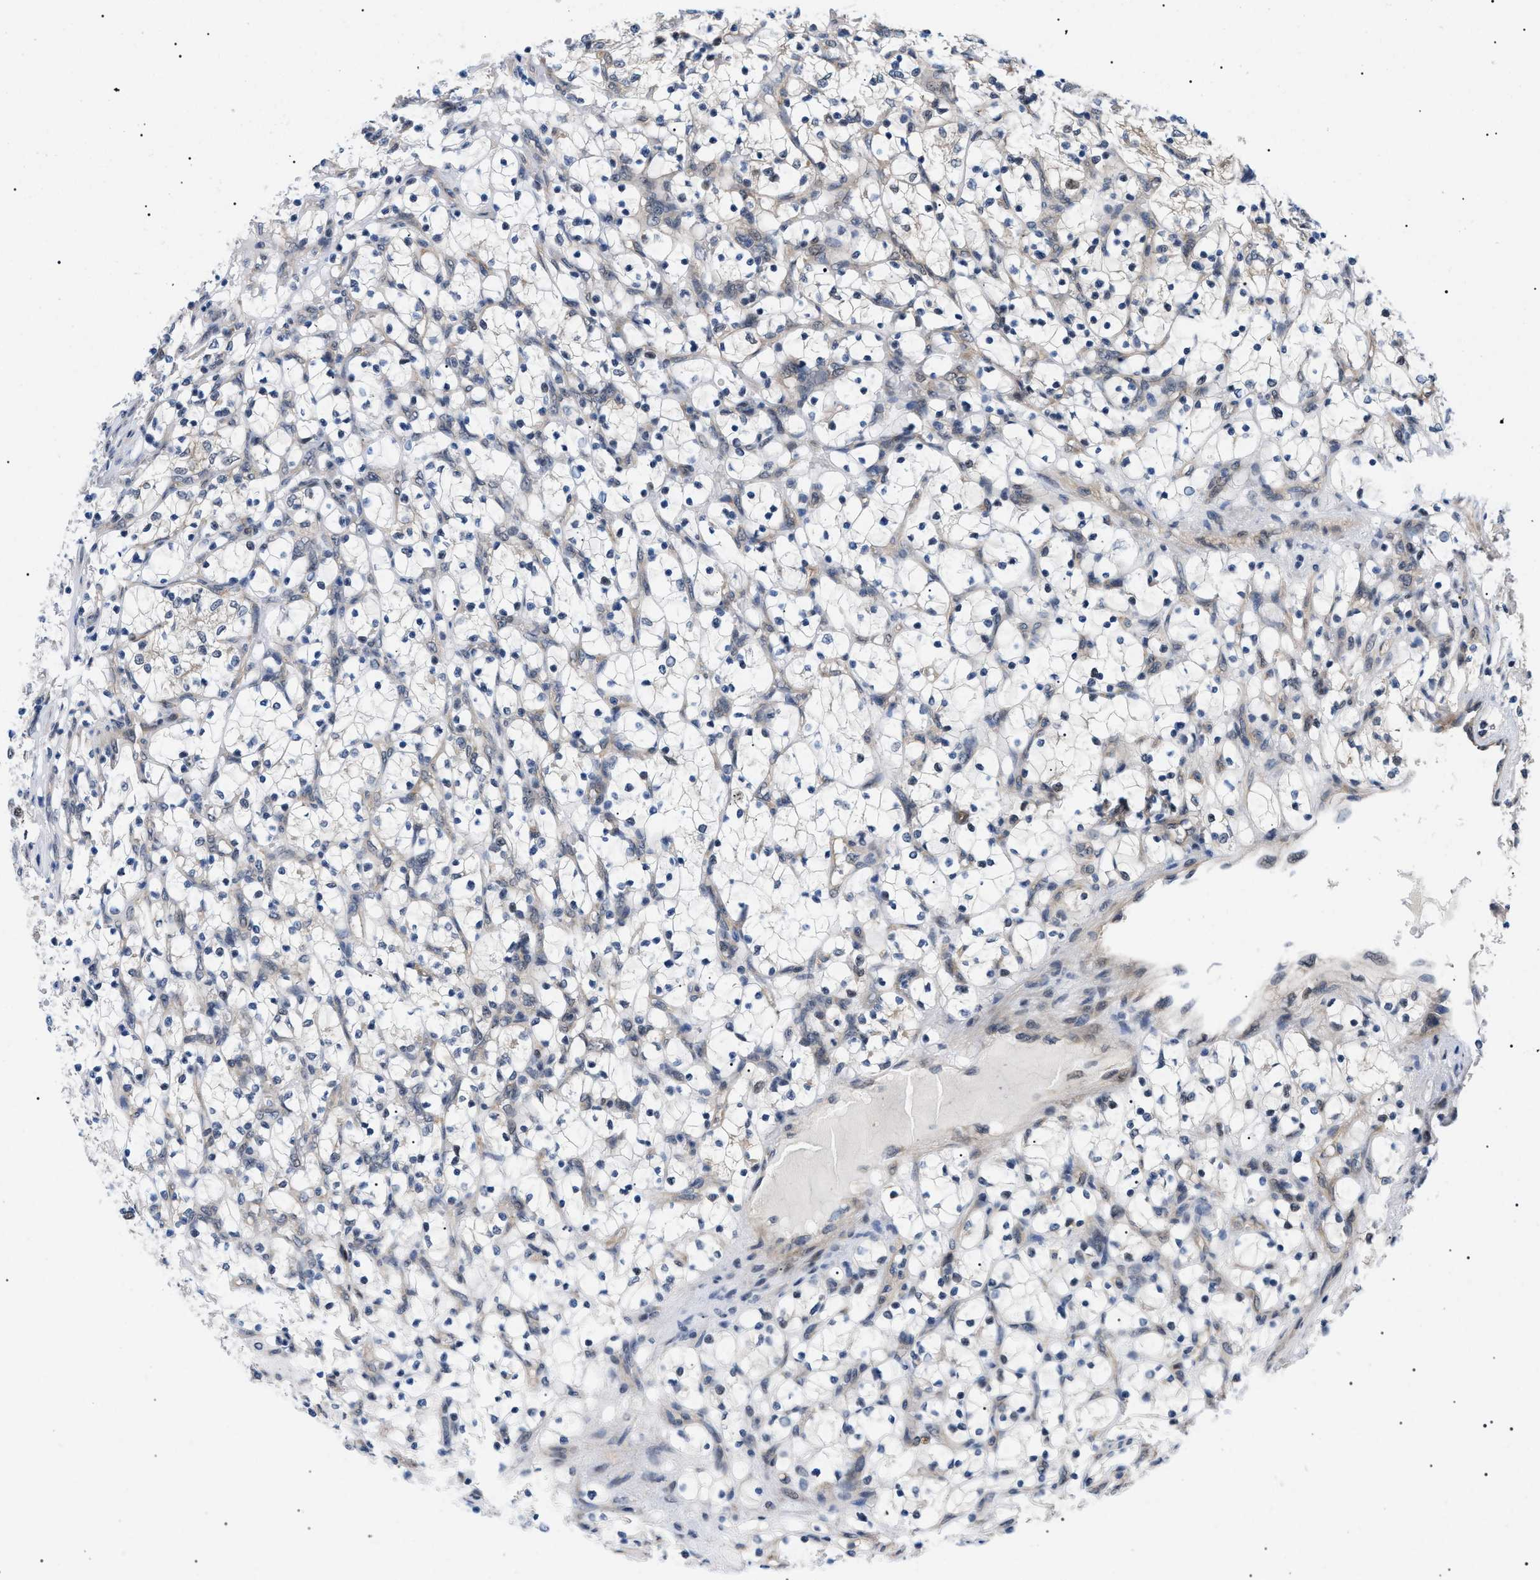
{"staining": {"intensity": "weak", "quantity": "25%-75%", "location": "cytoplasmic/membranous,nuclear"}, "tissue": "renal cancer", "cell_type": "Tumor cells", "image_type": "cancer", "snomed": [{"axis": "morphology", "description": "Adenocarcinoma, NOS"}, {"axis": "topography", "description": "Kidney"}], "caption": "Protein staining by immunohistochemistry (IHC) exhibits weak cytoplasmic/membranous and nuclear staining in approximately 25%-75% of tumor cells in renal adenocarcinoma.", "gene": "GARRE1", "patient": {"sex": "female", "age": 69}}